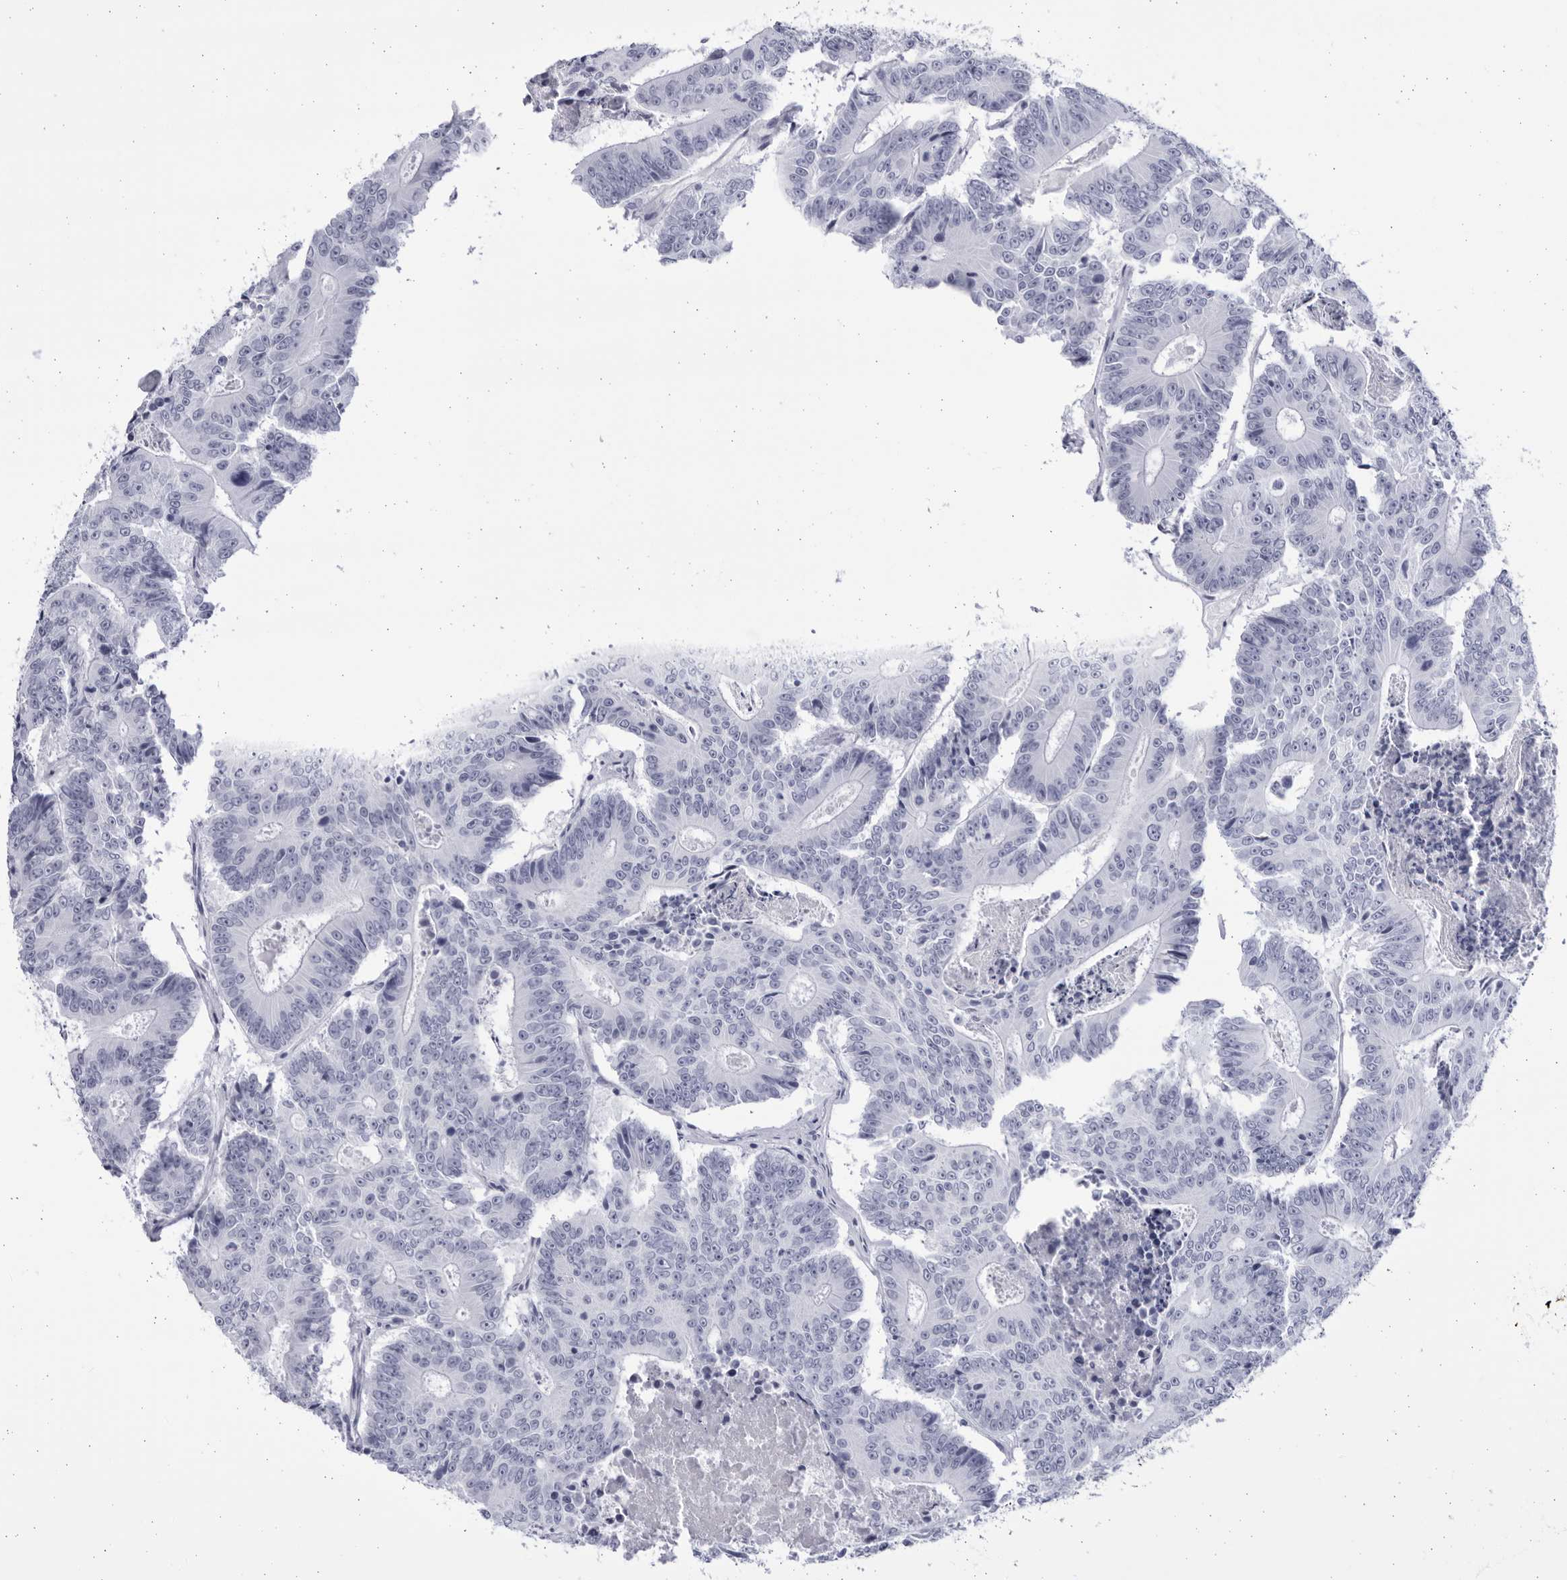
{"staining": {"intensity": "negative", "quantity": "none", "location": "none"}, "tissue": "colorectal cancer", "cell_type": "Tumor cells", "image_type": "cancer", "snomed": [{"axis": "morphology", "description": "Adenocarcinoma, NOS"}, {"axis": "topography", "description": "Colon"}], "caption": "High magnification brightfield microscopy of adenocarcinoma (colorectal) stained with DAB (3,3'-diaminobenzidine) (brown) and counterstained with hematoxylin (blue): tumor cells show no significant staining.", "gene": "CCDC181", "patient": {"sex": "male", "age": 83}}